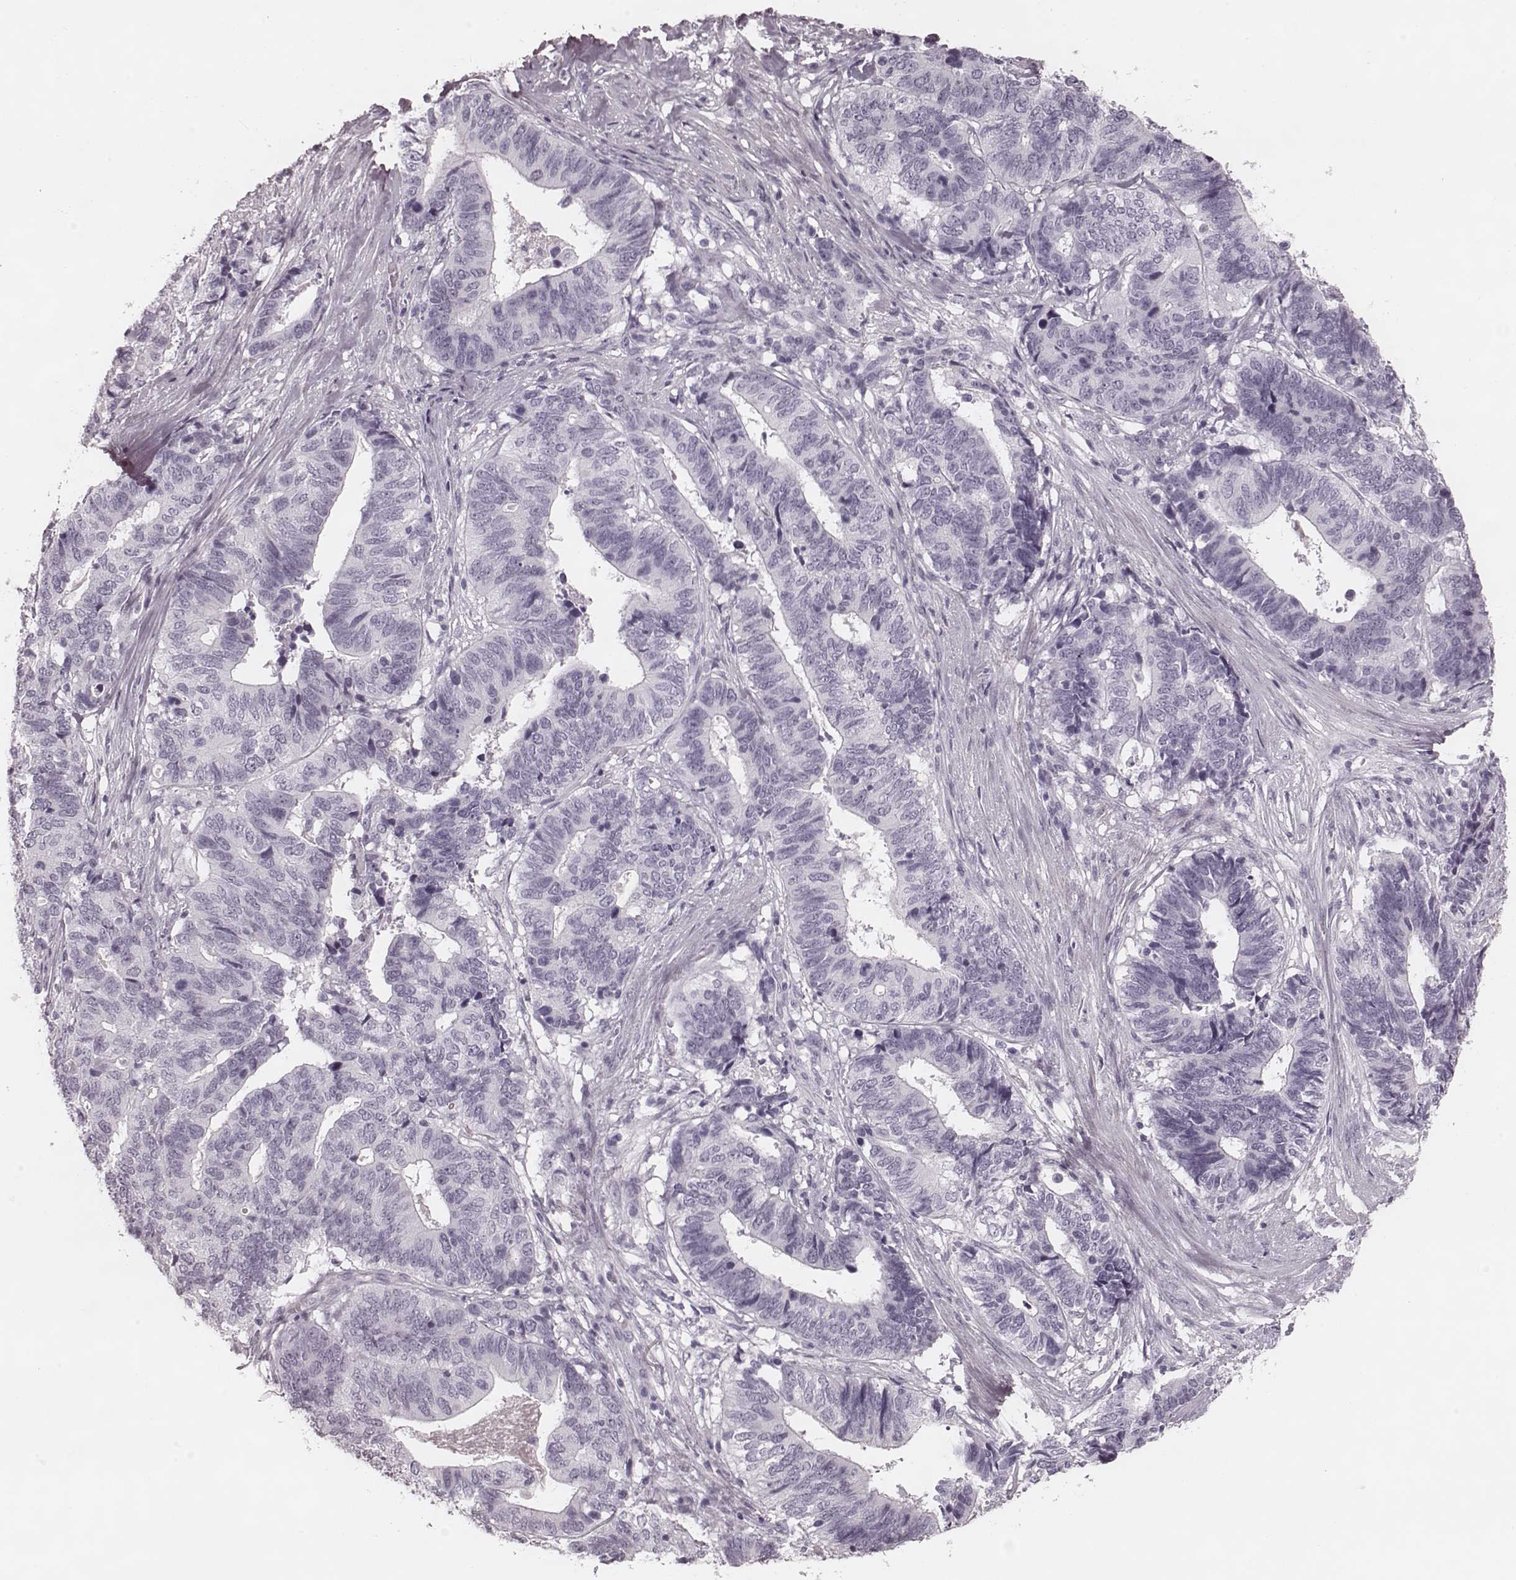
{"staining": {"intensity": "negative", "quantity": "none", "location": "none"}, "tissue": "stomach cancer", "cell_type": "Tumor cells", "image_type": "cancer", "snomed": [{"axis": "morphology", "description": "Adenocarcinoma, NOS"}, {"axis": "topography", "description": "Stomach, upper"}], "caption": "Tumor cells are negative for protein expression in human adenocarcinoma (stomach).", "gene": "KRT74", "patient": {"sex": "female", "age": 67}}